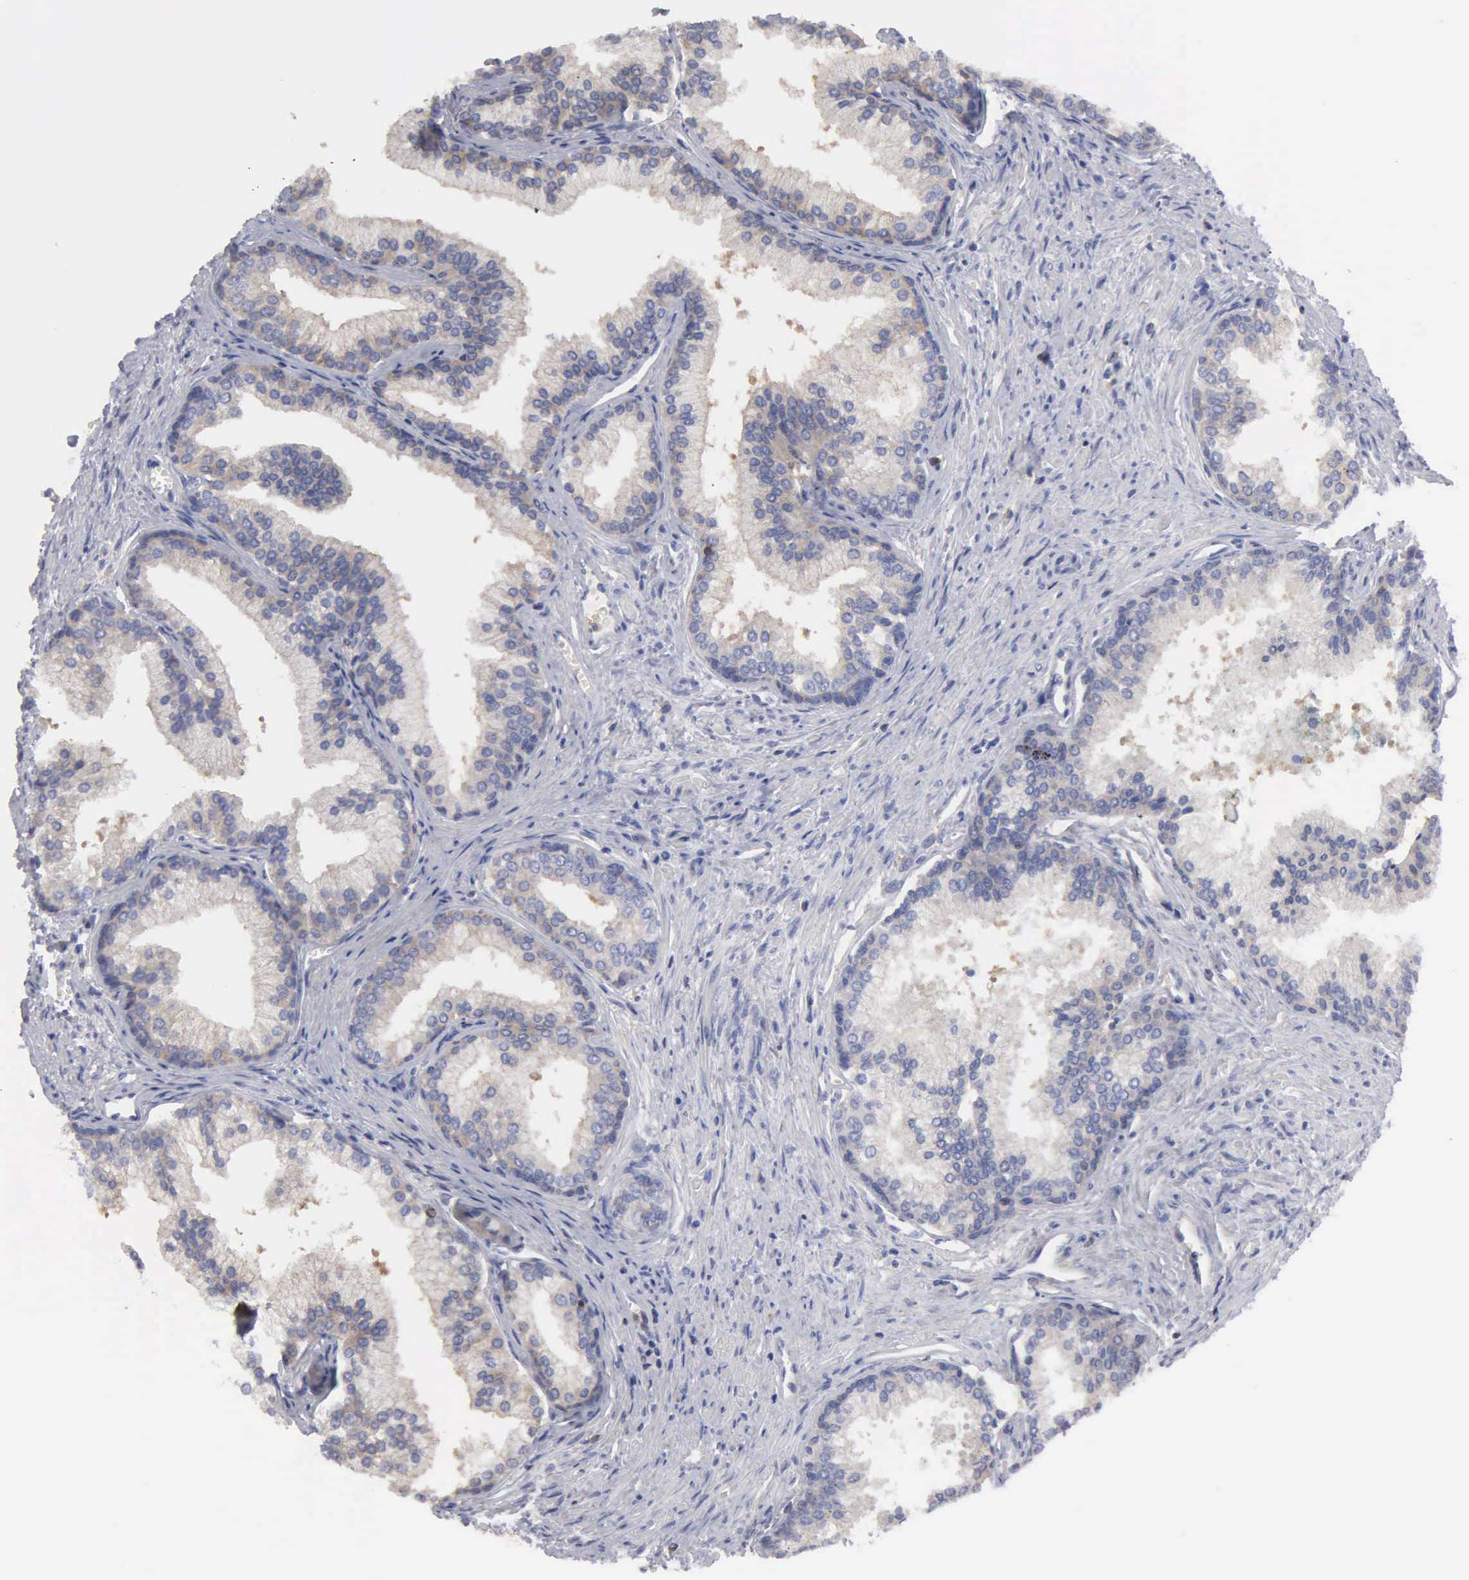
{"staining": {"intensity": "weak", "quantity": "25%-75%", "location": "cytoplasmic/membranous"}, "tissue": "prostate", "cell_type": "Glandular cells", "image_type": "normal", "snomed": [{"axis": "morphology", "description": "Normal tissue, NOS"}, {"axis": "topography", "description": "Prostate"}], "caption": "Immunohistochemistry (IHC) of unremarkable prostate reveals low levels of weak cytoplasmic/membranous staining in approximately 25%-75% of glandular cells. Nuclei are stained in blue.", "gene": "G6PD", "patient": {"sex": "male", "age": 68}}